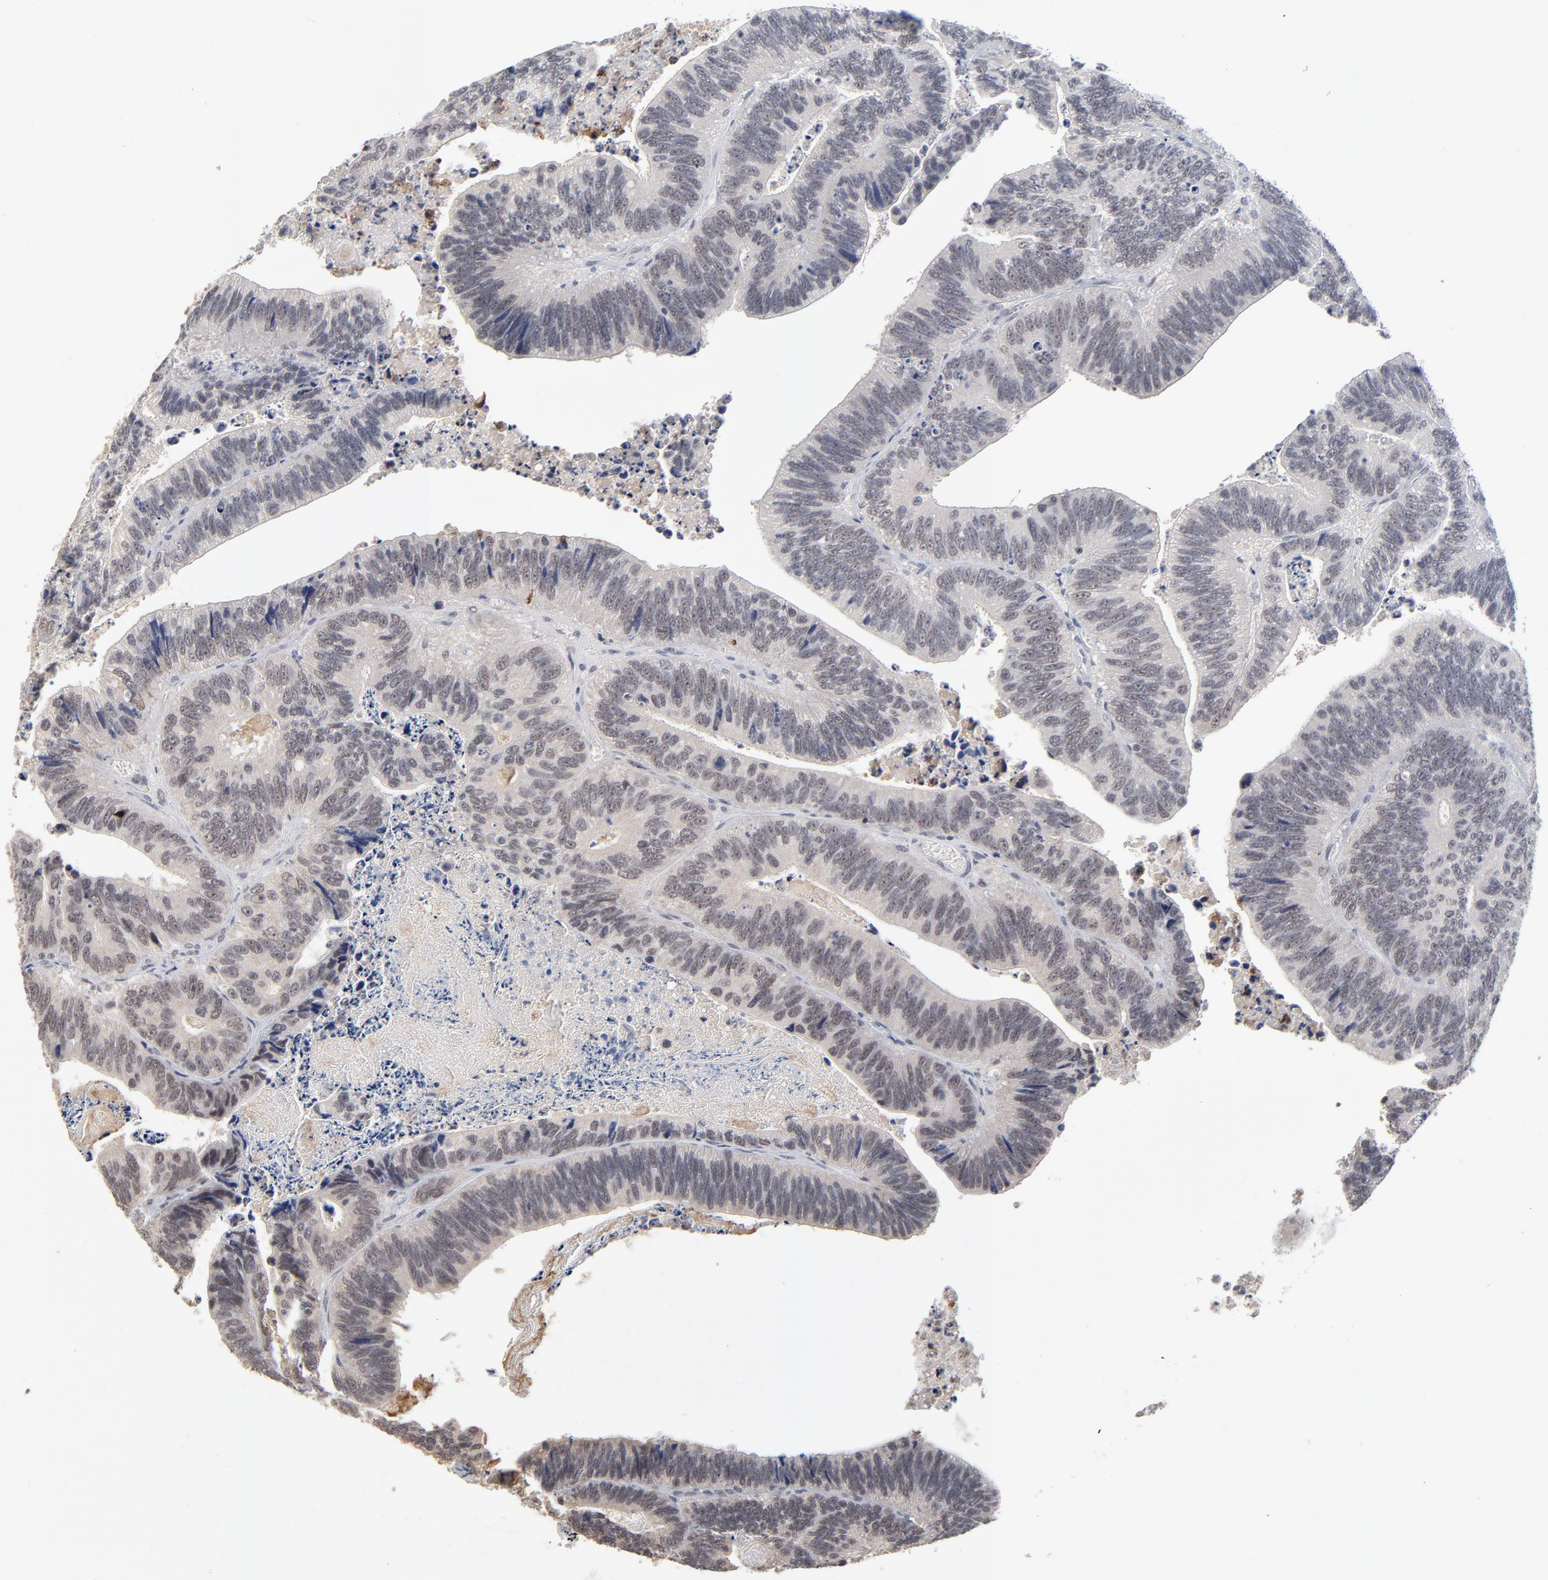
{"staining": {"intensity": "weak", "quantity": "<25%", "location": "nuclear"}, "tissue": "colorectal cancer", "cell_type": "Tumor cells", "image_type": "cancer", "snomed": [{"axis": "morphology", "description": "Adenocarcinoma, NOS"}, {"axis": "topography", "description": "Colon"}], "caption": "Tumor cells are negative for protein expression in human colorectal cancer.", "gene": "WSB1", "patient": {"sex": "male", "age": 72}}